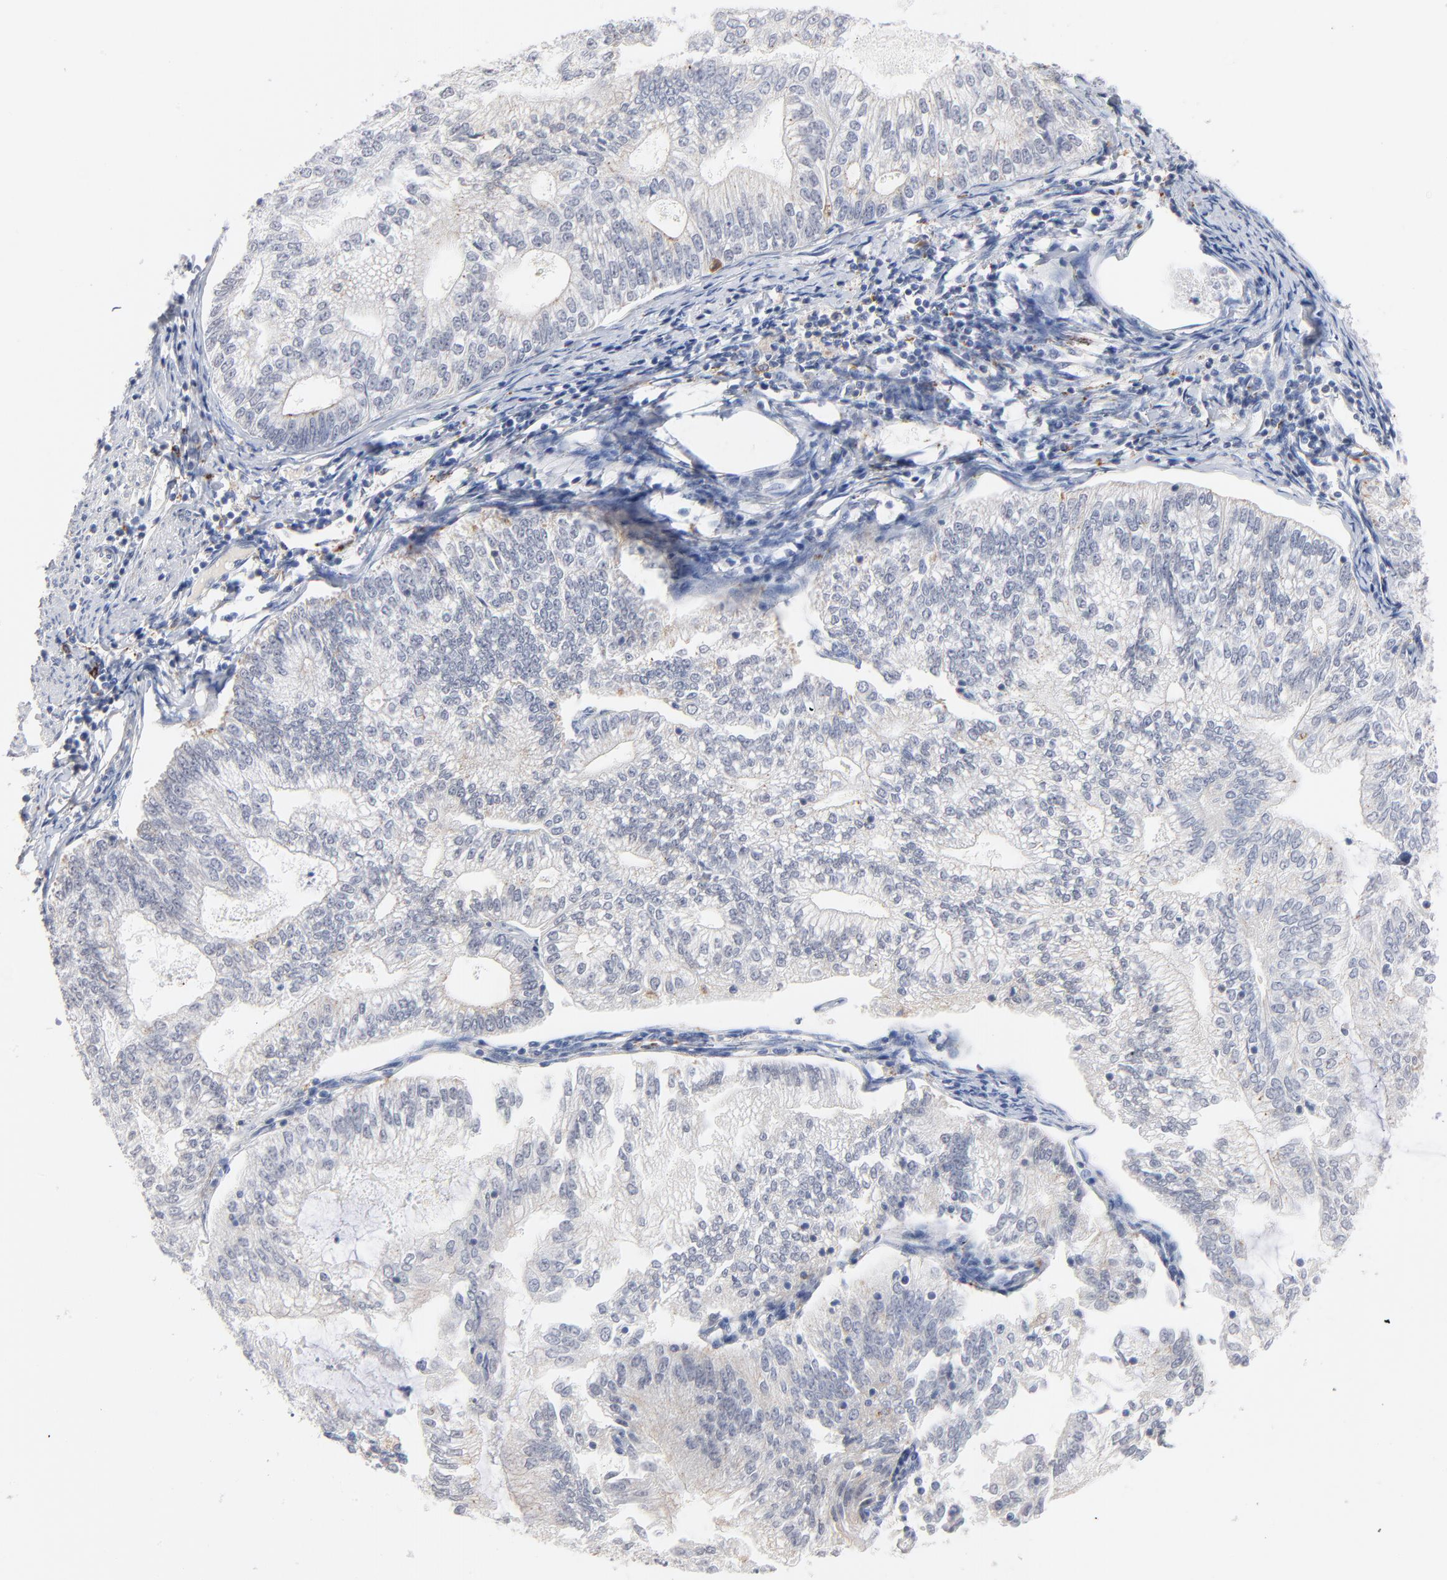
{"staining": {"intensity": "negative", "quantity": "none", "location": "none"}, "tissue": "endometrial cancer", "cell_type": "Tumor cells", "image_type": "cancer", "snomed": [{"axis": "morphology", "description": "Adenocarcinoma, NOS"}, {"axis": "topography", "description": "Endometrium"}], "caption": "Tumor cells show no significant positivity in adenocarcinoma (endometrial).", "gene": "LTBP2", "patient": {"sex": "female", "age": 69}}